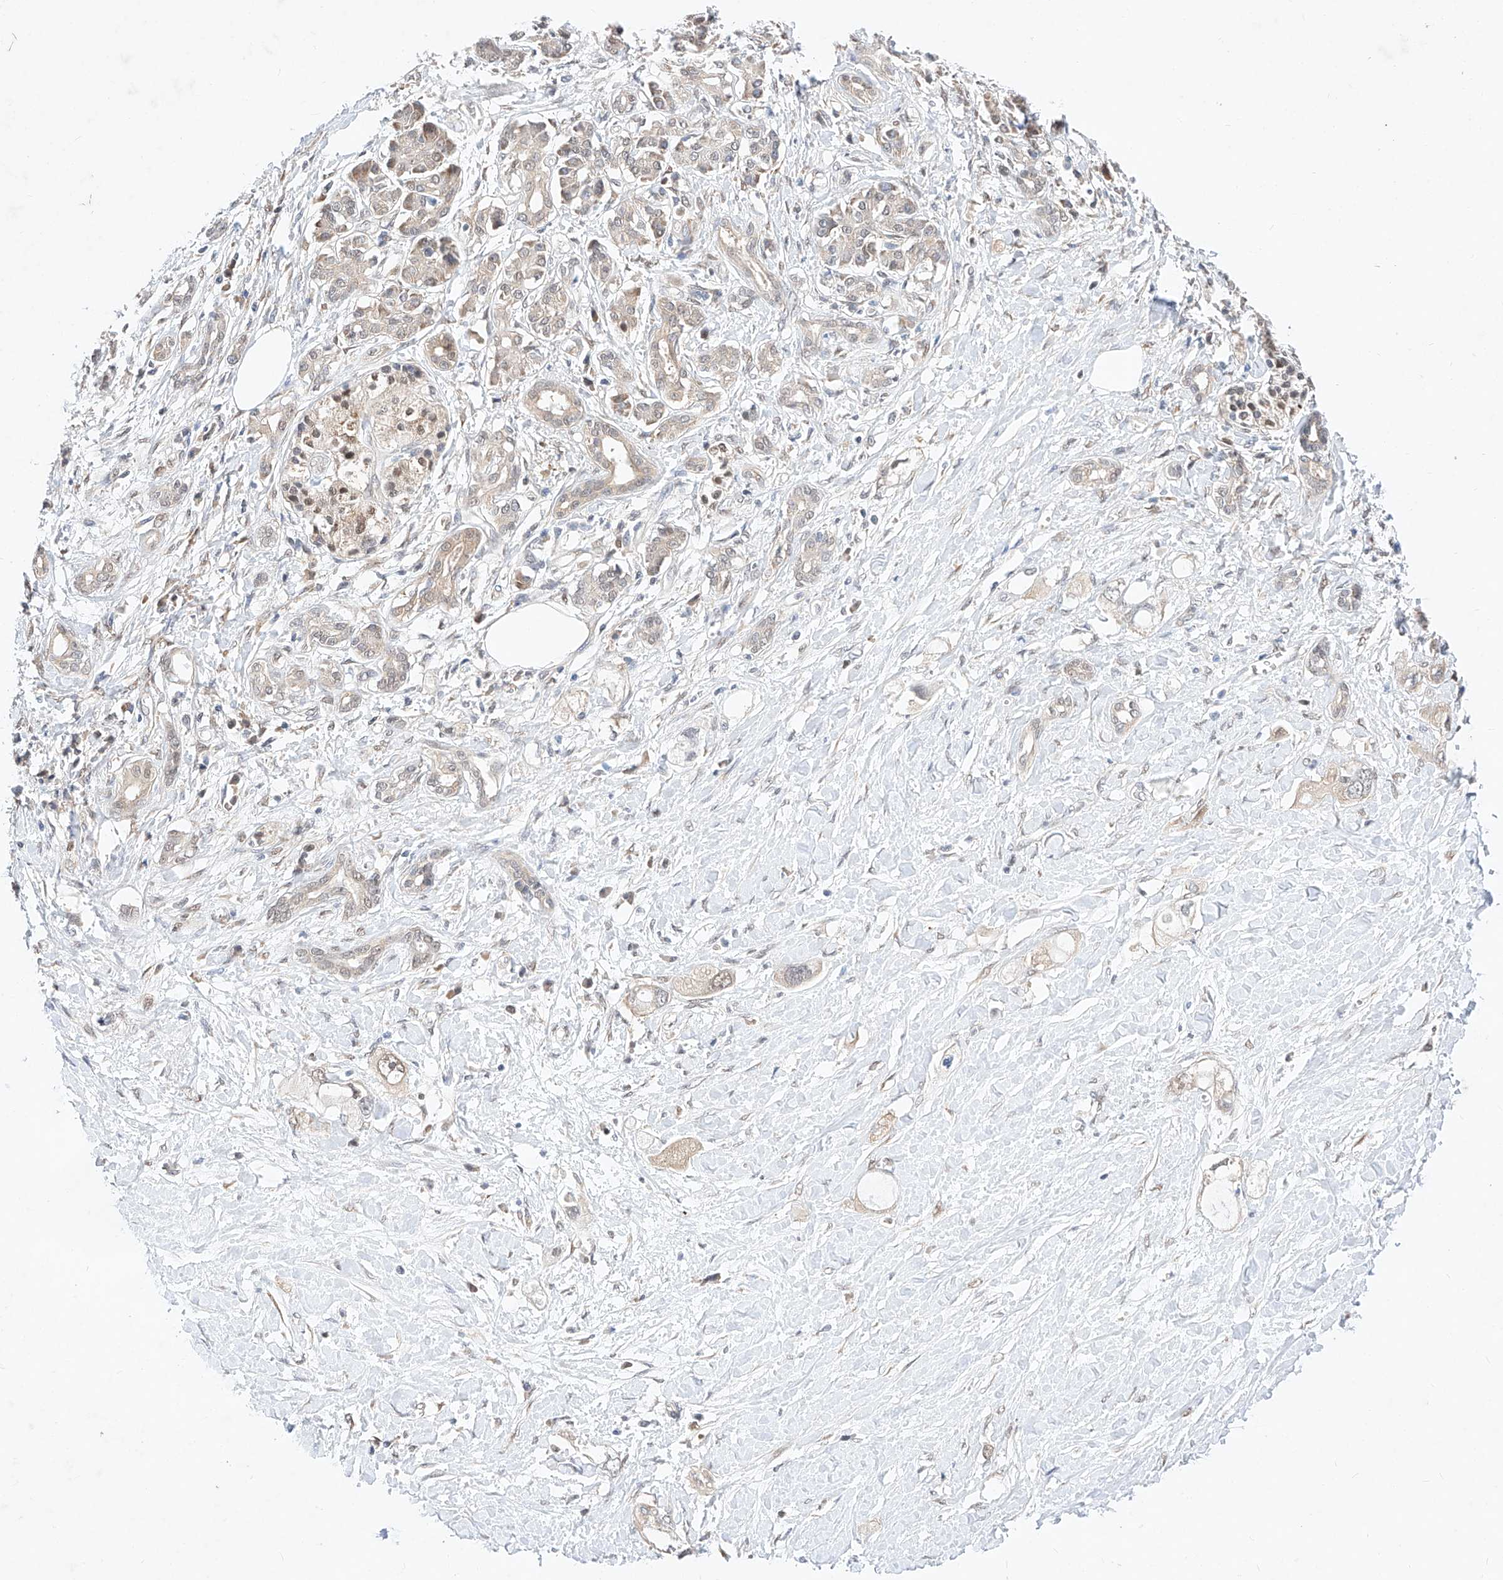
{"staining": {"intensity": "weak", "quantity": "<25%", "location": "cytoplasmic/membranous"}, "tissue": "pancreatic cancer", "cell_type": "Tumor cells", "image_type": "cancer", "snomed": [{"axis": "morphology", "description": "Adenocarcinoma, NOS"}, {"axis": "topography", "description": "Pancreas"}], "caption": "Pancreatic cancer was stained to show a protein in brown. There is no significant expression in tumor cells. The staining is performed using DAB (3,3'-diaminobenzidine) brown chromogen with nuclei counter-stained in using hematoxylin.", "gene": "ZSCAN4", "patient": {"sex": "female", "age": 56}}